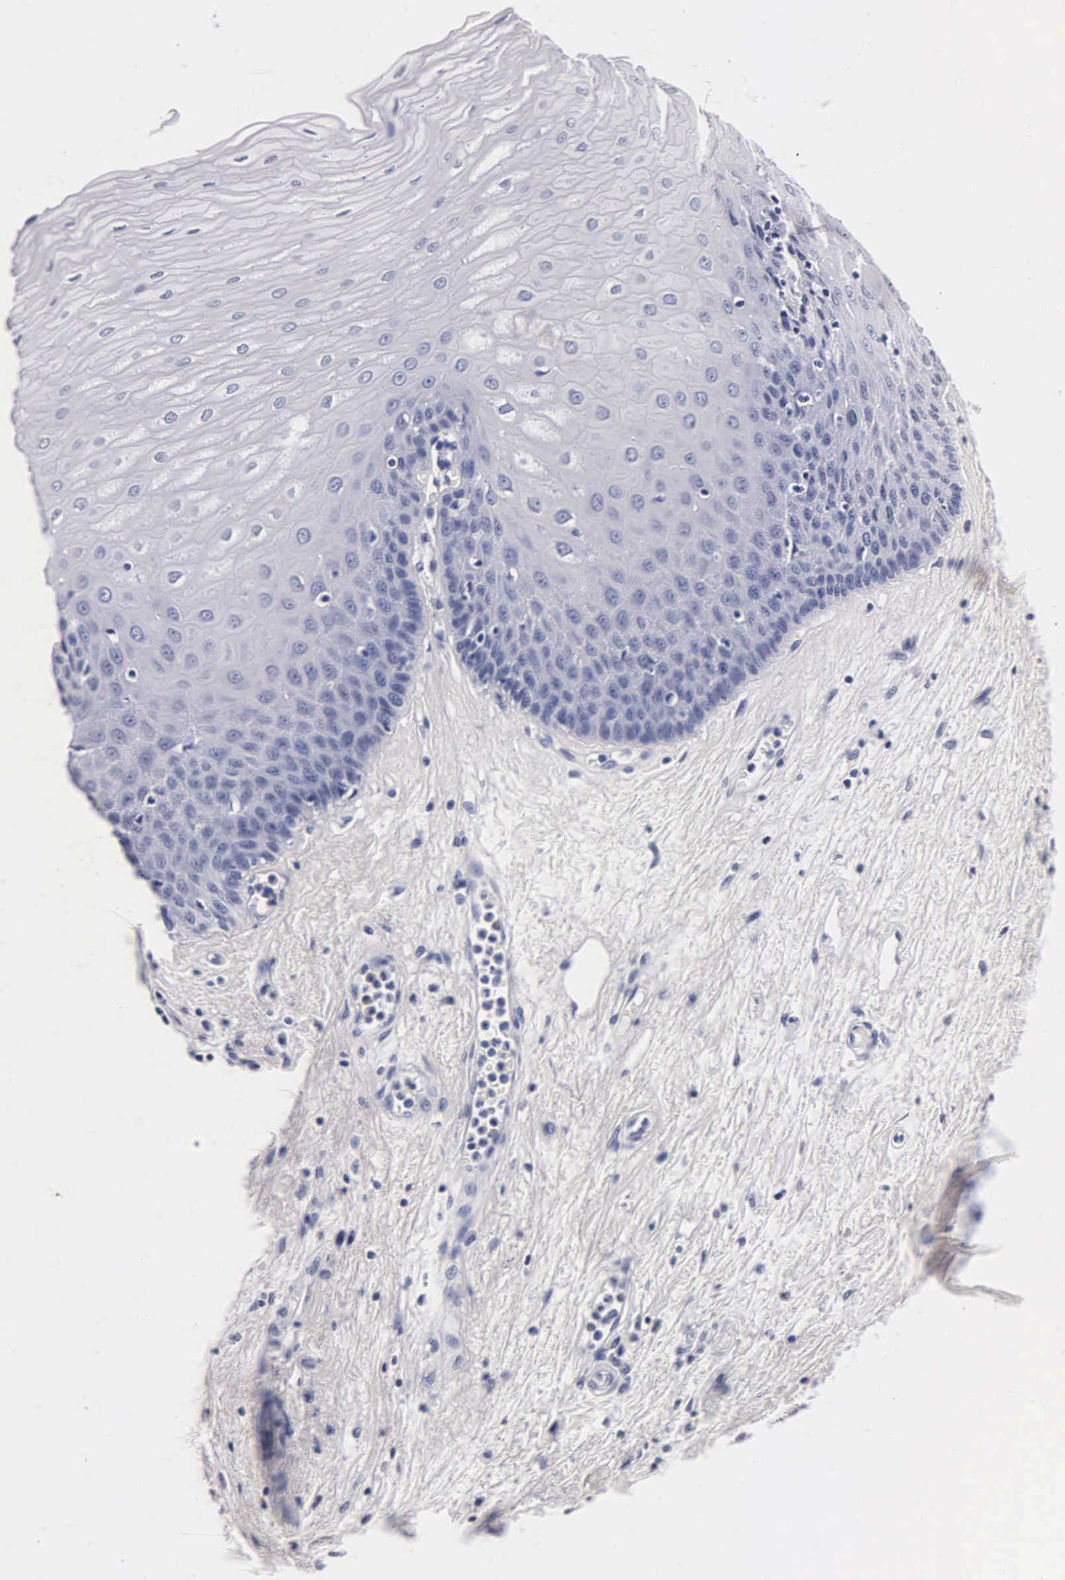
{"staining": {"intensity": "negative", "quantity": "none", "location": "none"}, "tissue": "esophagus", "cell_type": "Squamous epithelial cells", "image_type": "normal", "snomed": [{"axis": "morphology", "description": "Normal tissue, NOS"}, {"axis": "topography", "description": "Esophagus"}], "caption": "Human esophagus stained for a protein using immunohistochemistry (IHC) displays no expression in squamous epithelial cells.", "gene": "INS", "patient": {"sex": "male", "age": 65}}